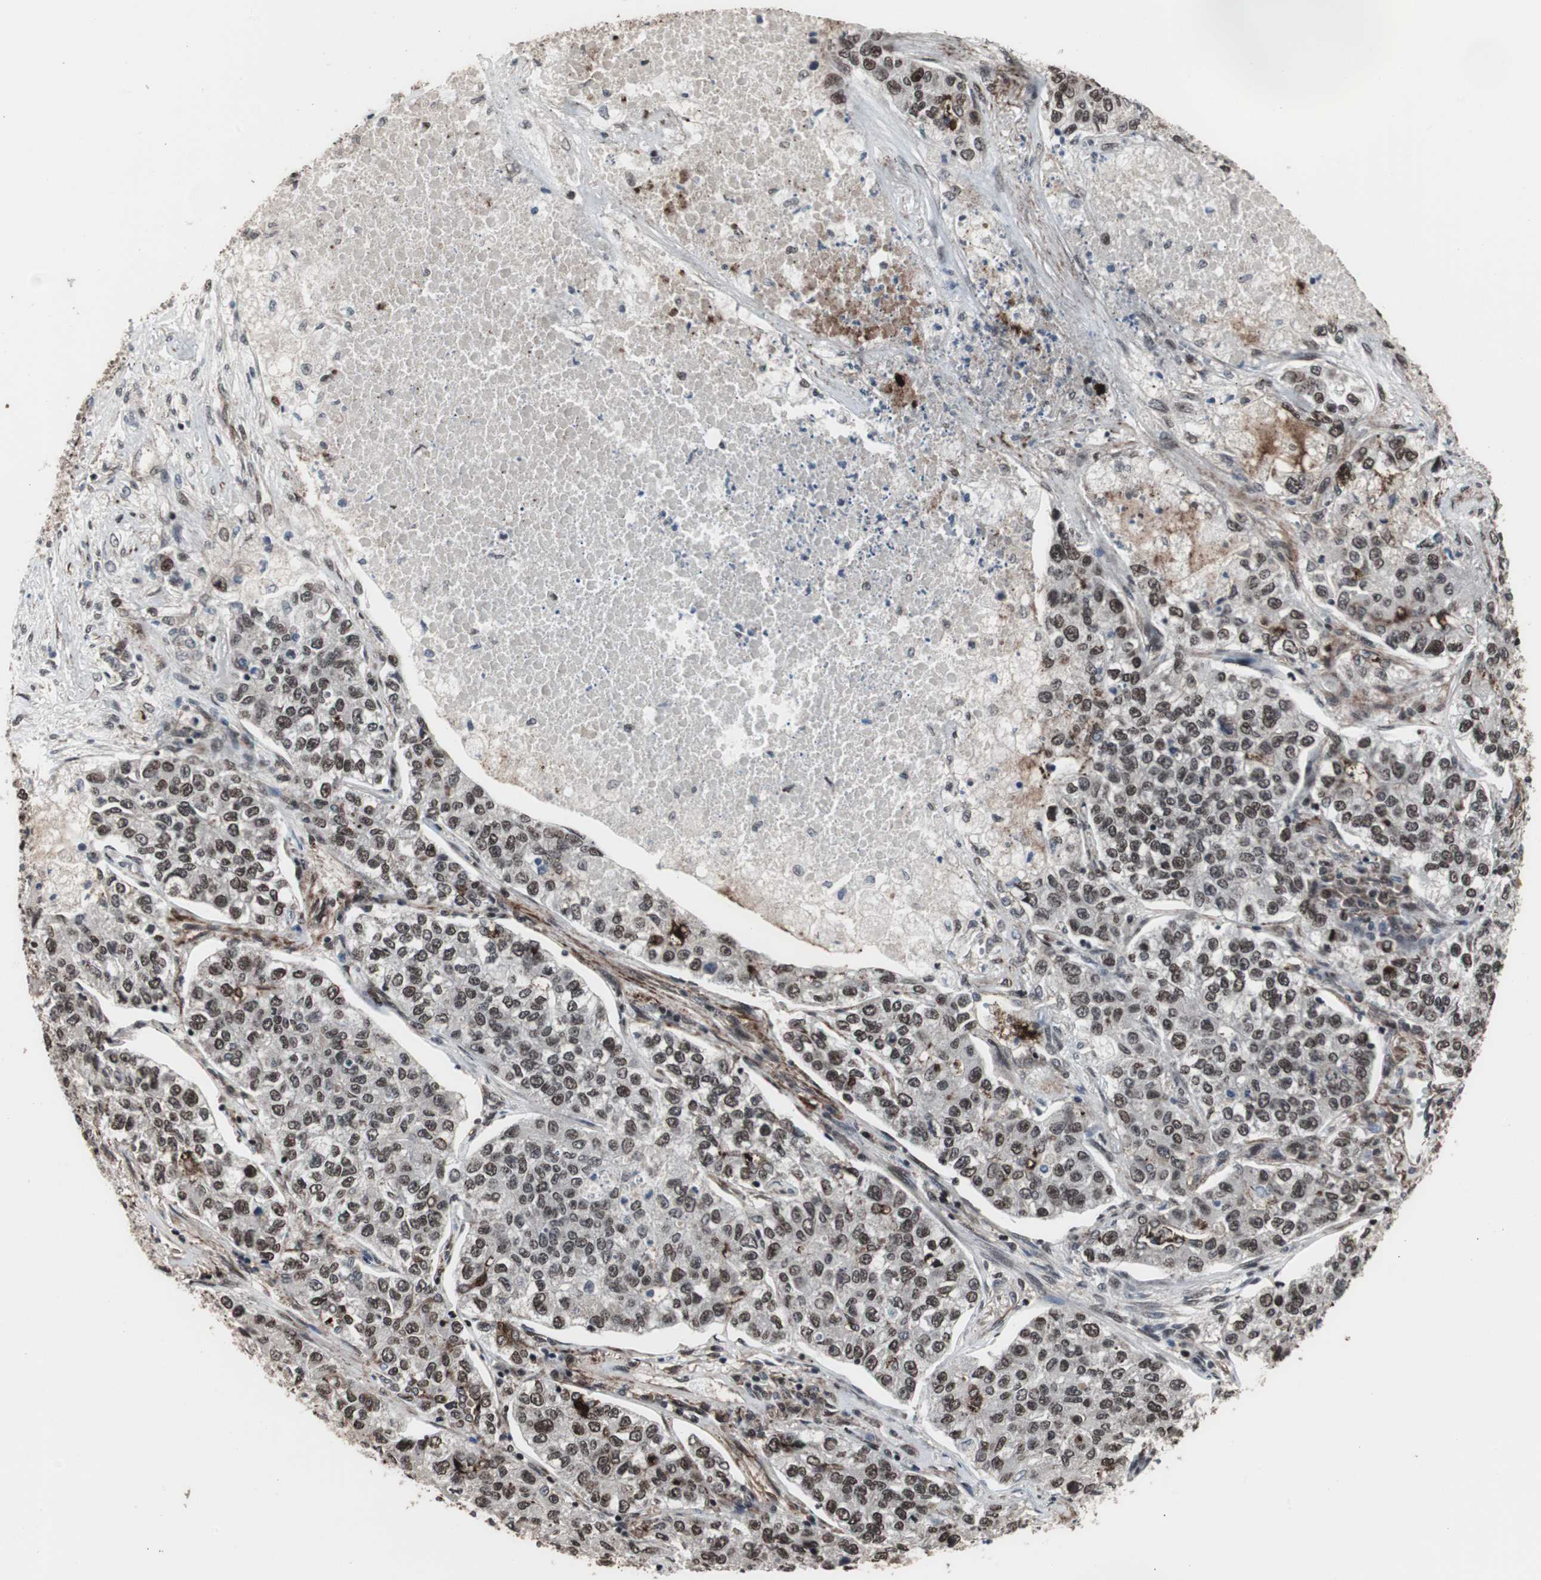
{"staining": {"intensity": "moderate", "quantity": "25%-75%", "location": "nuclear"}, "tissue": "lung cancer", "cell_type": "Tumor cells", "image_type": "cancer", "snomed": [{"axis": "morphology", "description": "Adenocarcinoma, NOS"}, {"axis": "topography", "description": "Lung"}], "caption": "Adenocarcinoma (lung) stained with a protein marker shows moderate staining in tumor cells.", "gene": "POGZ", "patient": {"sex": "male", "age": 49}}